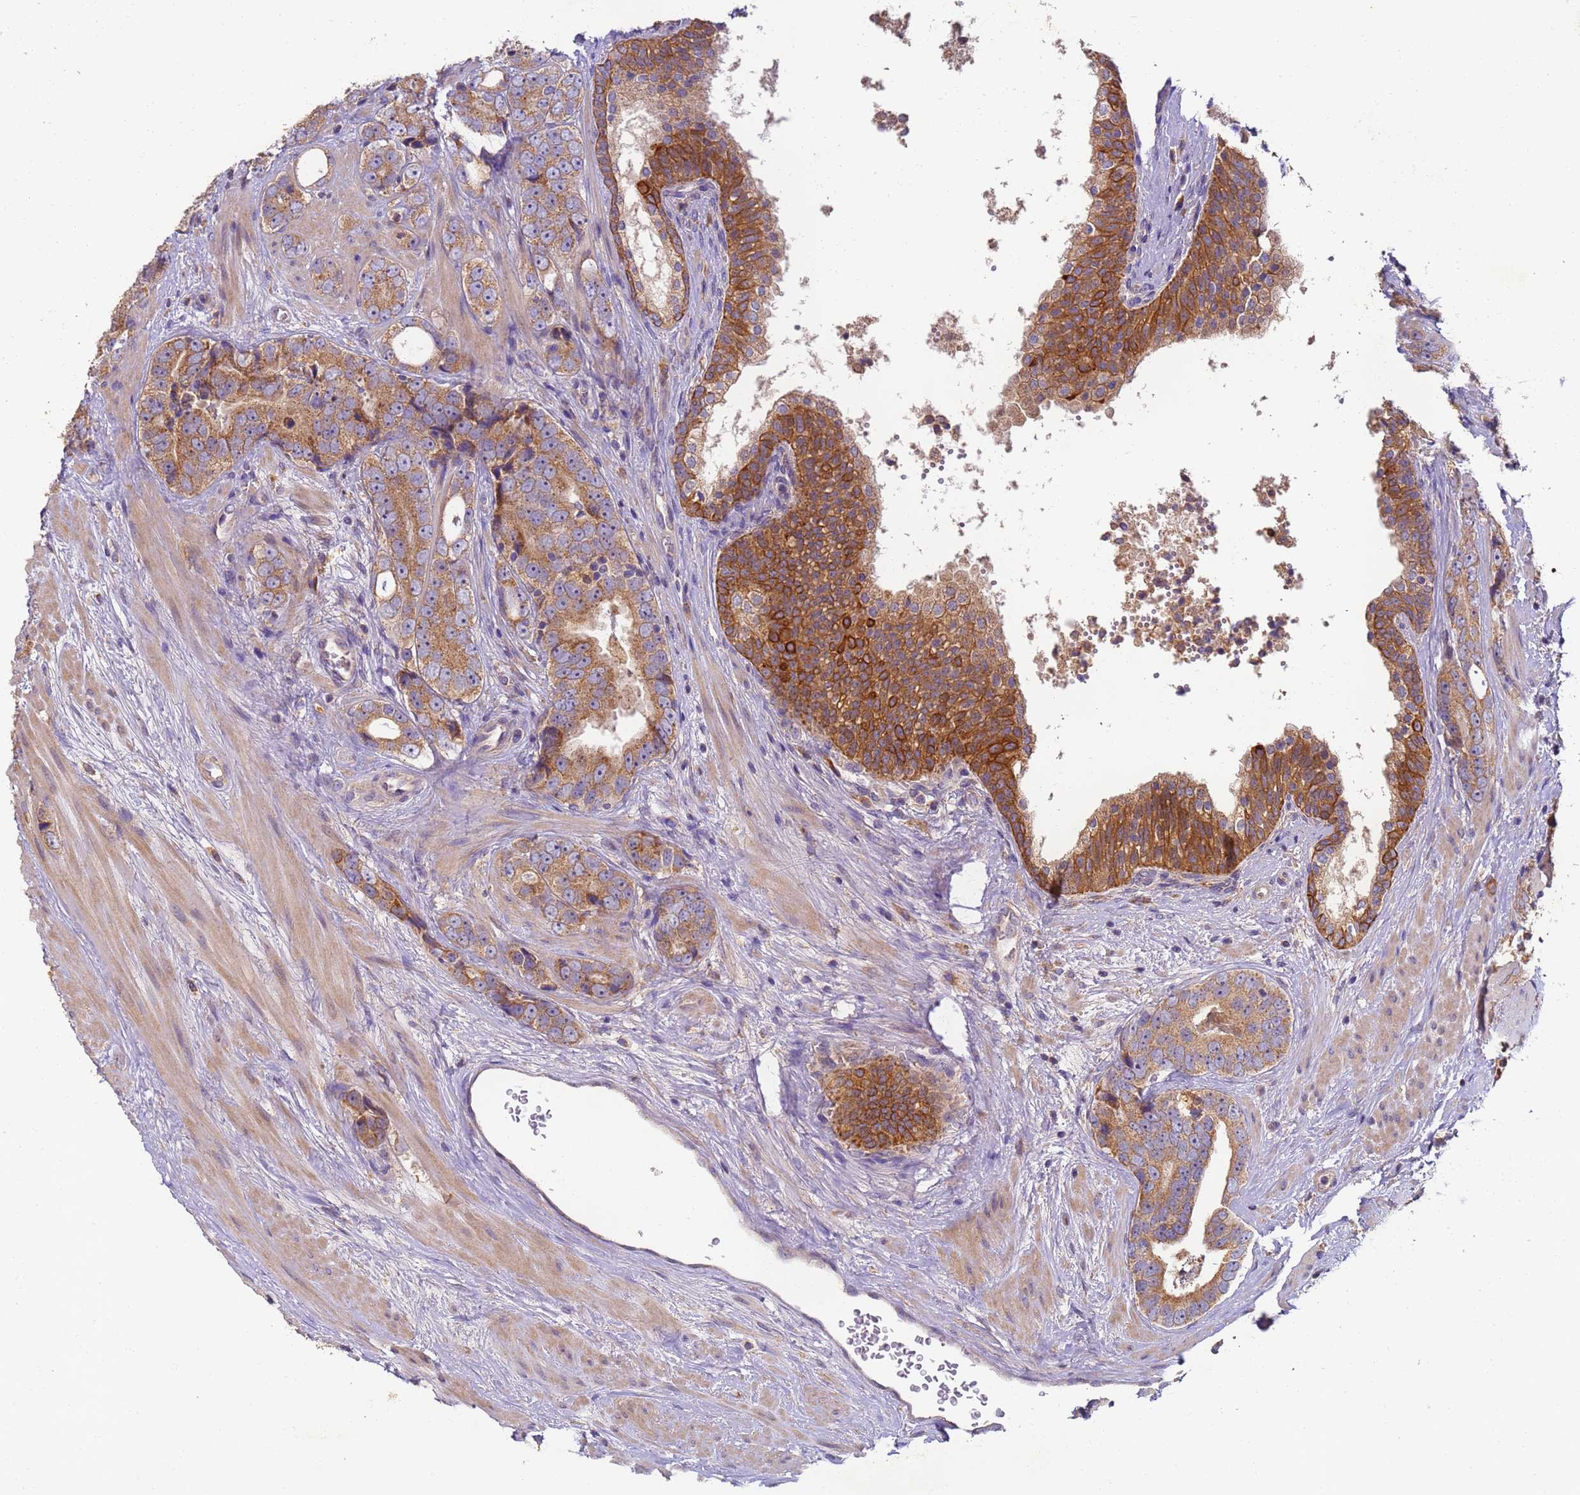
{"staining": {"intensity": "moderate", "quantity": ">75%", "location": "cytoplasmic/membranous"}, "tissue": "prostate cancer", "cell_type": "Tumor cells", "image_type": "cancer", "snomed": [{"axis": "morphology", "description": "Adenocarcinoma, High grade"}, {"axis": "topography", "description": "Prostate"}], "caption": "A medium amount of moderate cytoplasmic/membranous staining is present in approximately >75% of tumor cells in prostate high-grade adenocarcinoma tissue.", "gene": "TIGAR", "patient": {"sex": "male", "age": 56}}